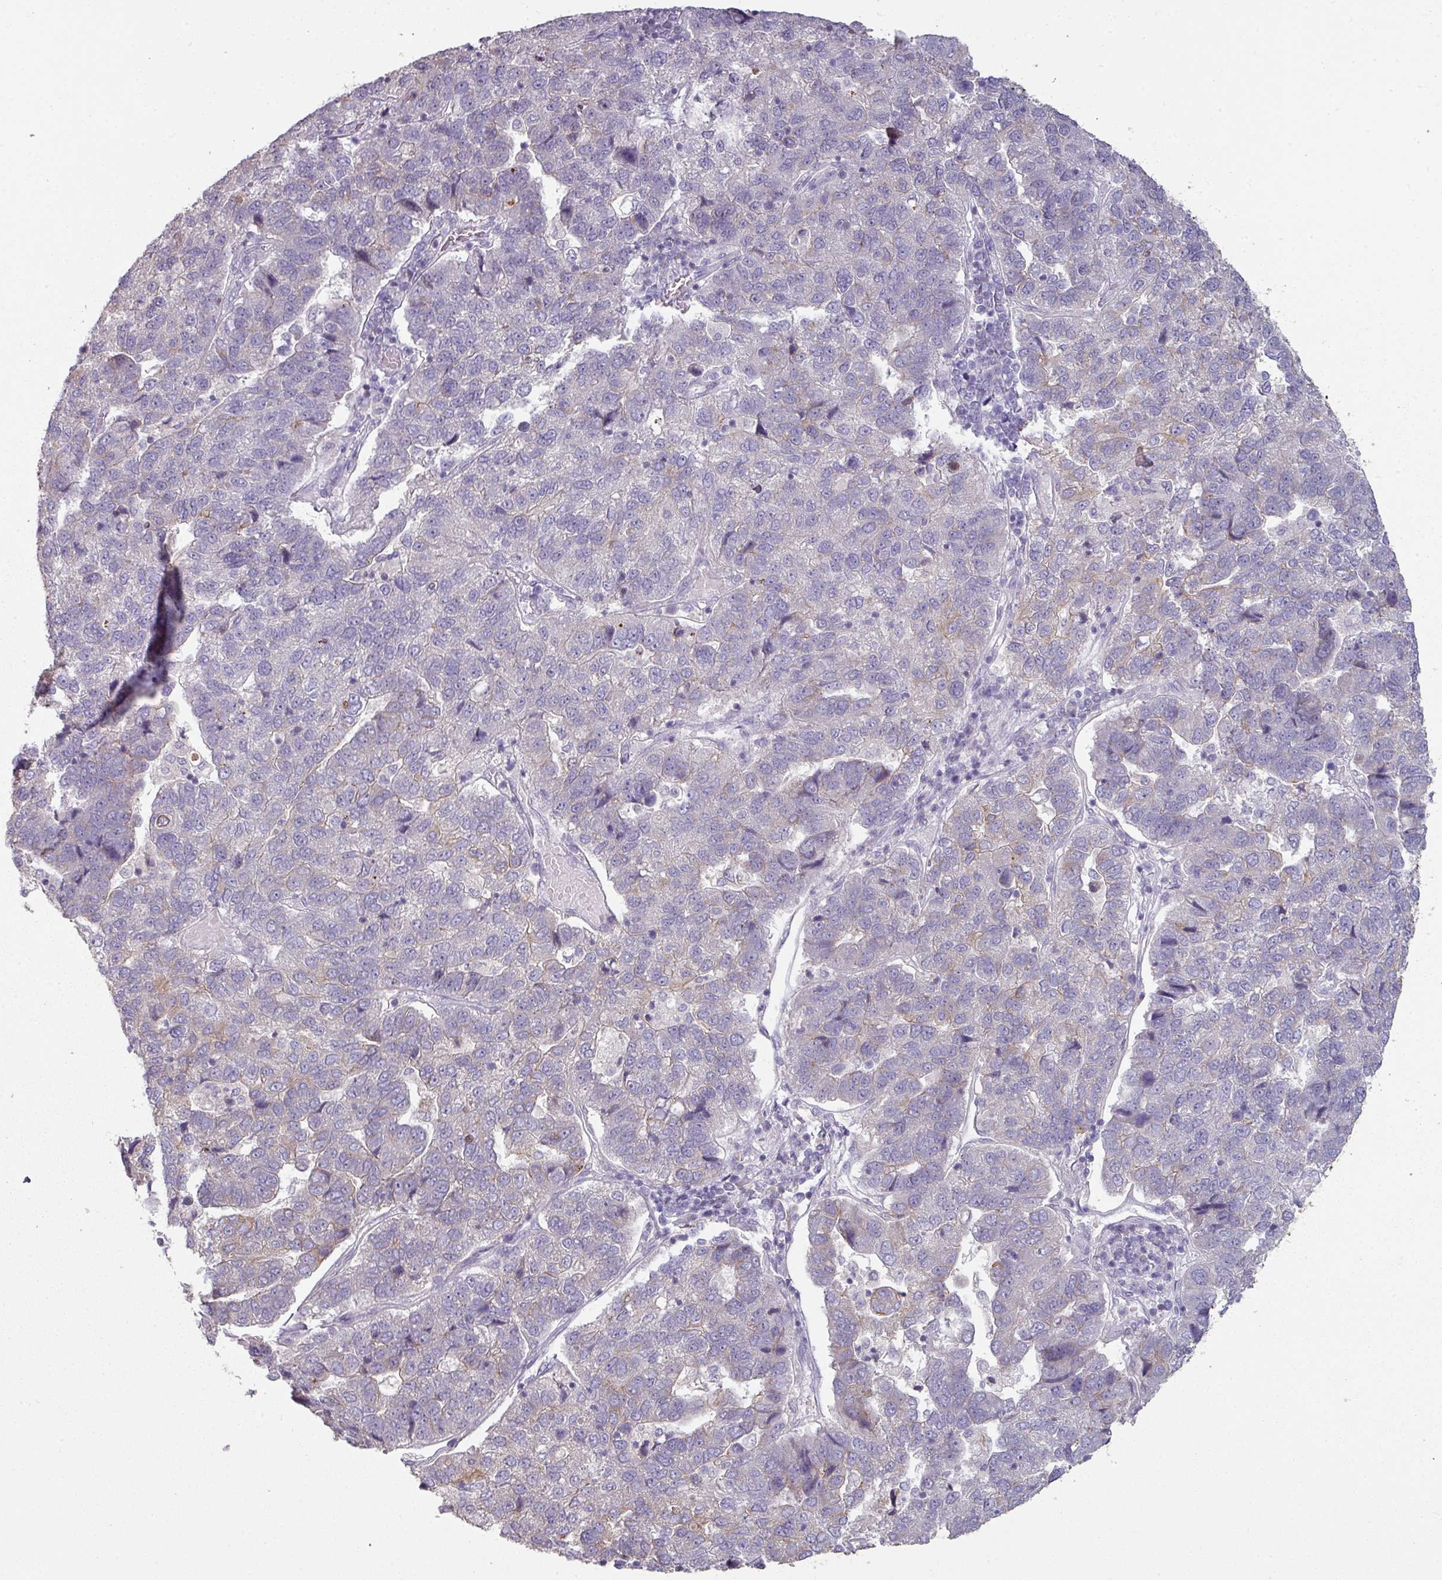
{"staining": {"intensity": "weak", "quantity": "<25%", "location": "cytoplasmic/membranous"}, "tissue": "pancreatic cancer", "cell_type": "Tumor cells", "image_type": "cancer", "snomed": [{"axis": "morphology", "description": "Adenocarcinoma, NOS"}, {"axis": "topography", "description": "Pancreas"}], "caption": "Pancreatic cancer was stained to show a protein in brown. There is no significant staining in tumor cells. (DAB IHC visualized using brightfield microscopy, high magnification).", "gene": "GTF2H3", "patient": {"sex": "female", "age": 61}}